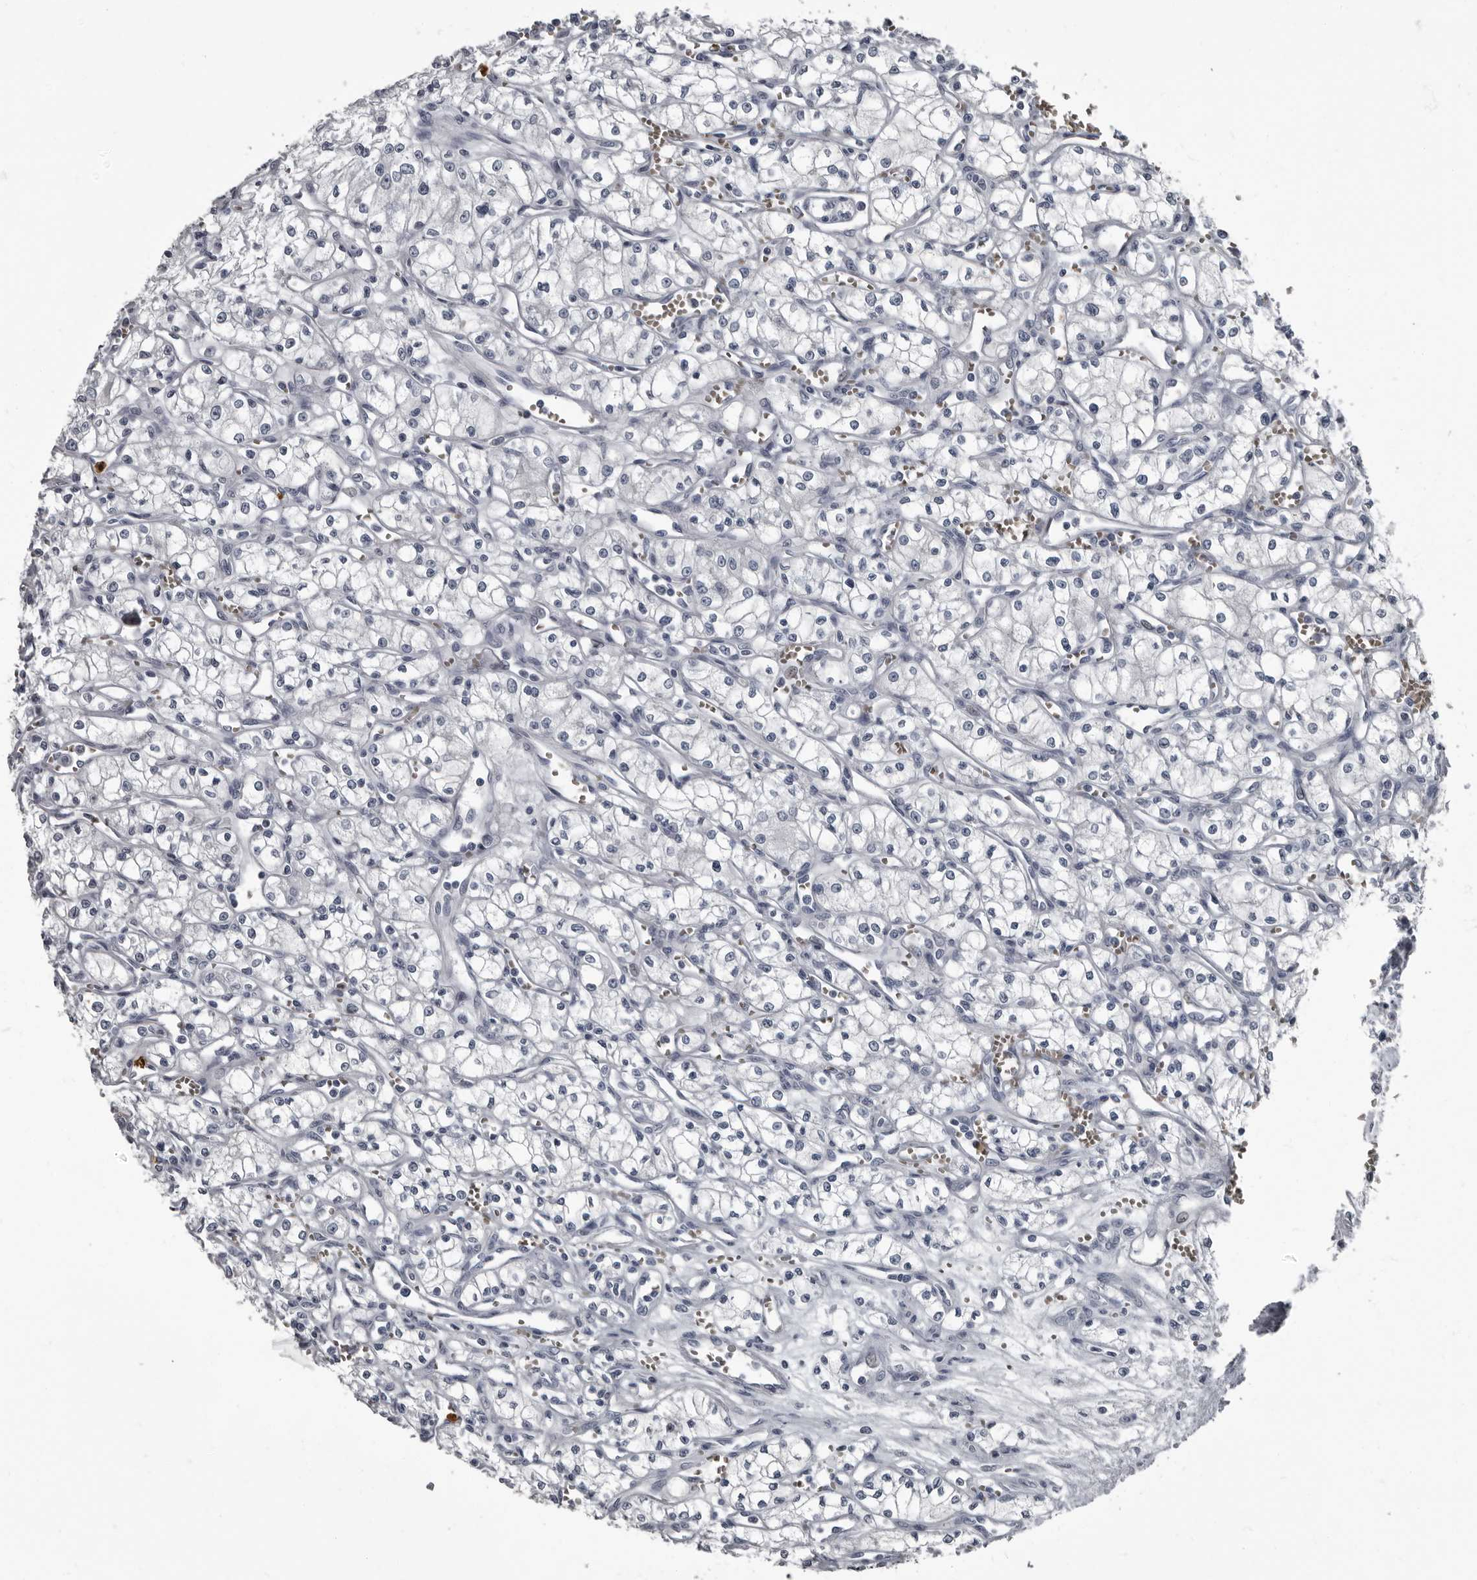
{"staining": {"intensity": "negative", "quantity": "none", "location": "none"}, "tissue": "renal cancer", "cell_type": "Tumor cells", "image_type": "cancer", "snomed": [{"axis": "morphology", "description": "Adenocarcinoma, NOS"}, {"axis": "topography", "description": "Kidney"}], "caption": "IHC histopathology image of human adenocarcinoma (renal) stained for a protein (brown), which demonstrates no expression in tumor cells.", "gene": "TPD52L1", "patient": {"sex": "male", "age": 59}}